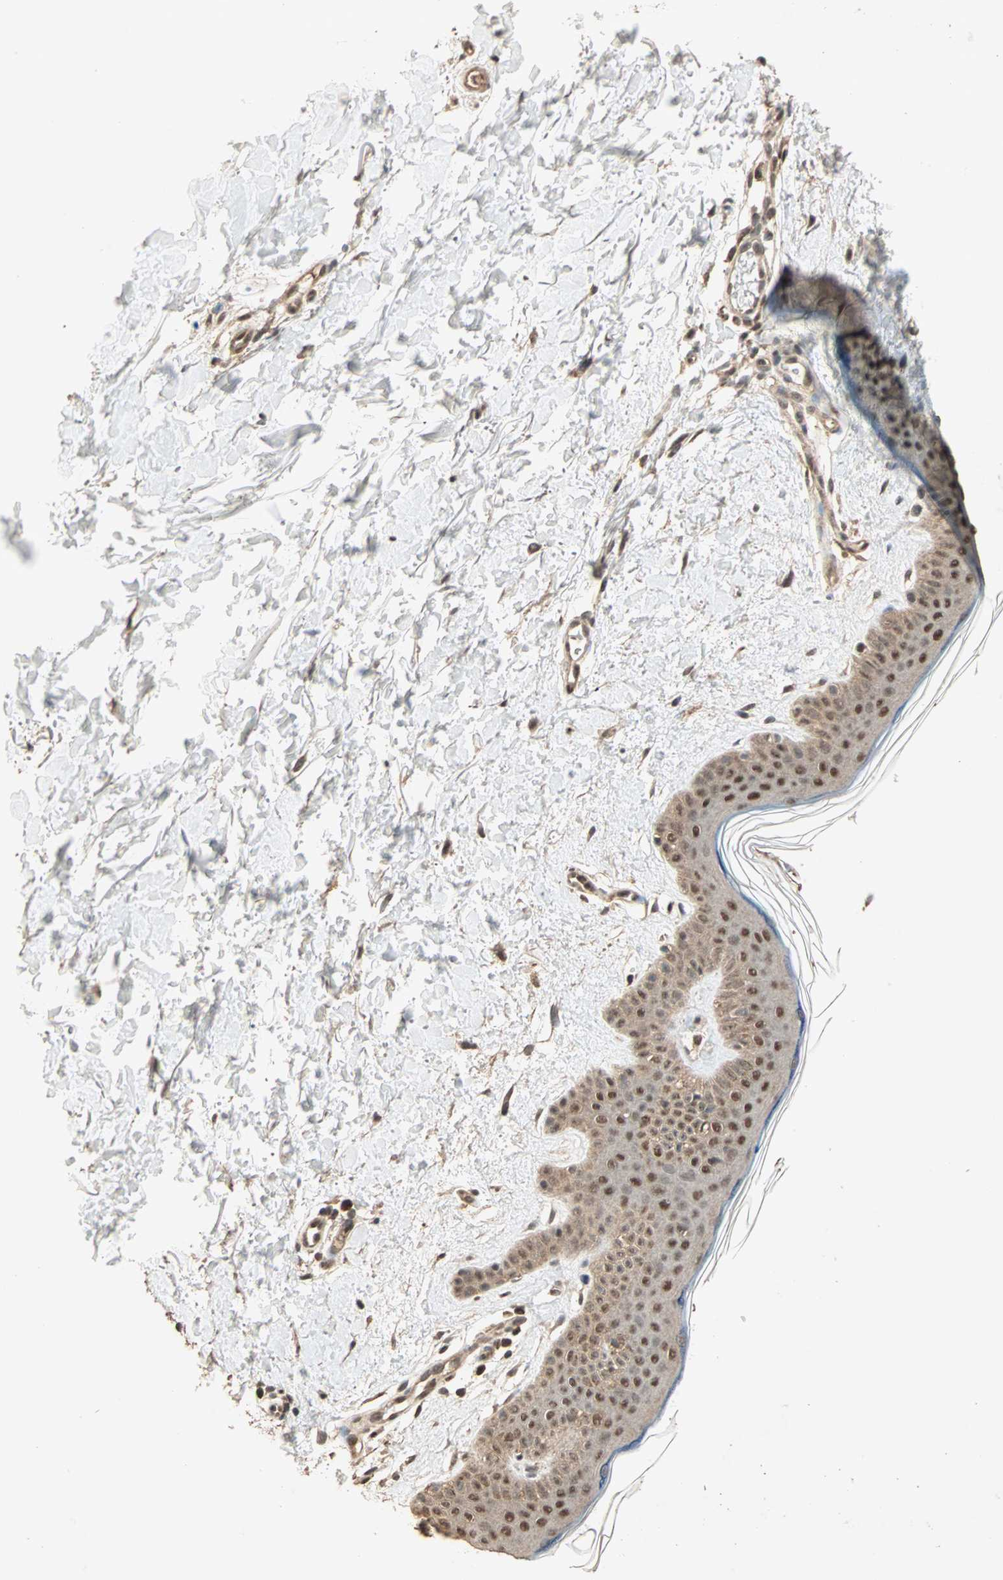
{"staining": {"intensity": "moderate", "quantity": ">75%", "location": "cytoplasmic/membranous,nuclear"}, "tissue": "skin", "cell_type": "Fibroblasts", "image_type": "normal", "snomed": [{"axis": "morphology", "description": "Normal tissue, NOS"}, {"axis": "topography", "description": "Skin"}], "caption": "Benign skin reveals moderate cytoplasmic/membranous,nuclear staining in about >75% of fibroblasts.", "gene": "ZBTB33", "patient": {"sex": "female", "age": 56}}